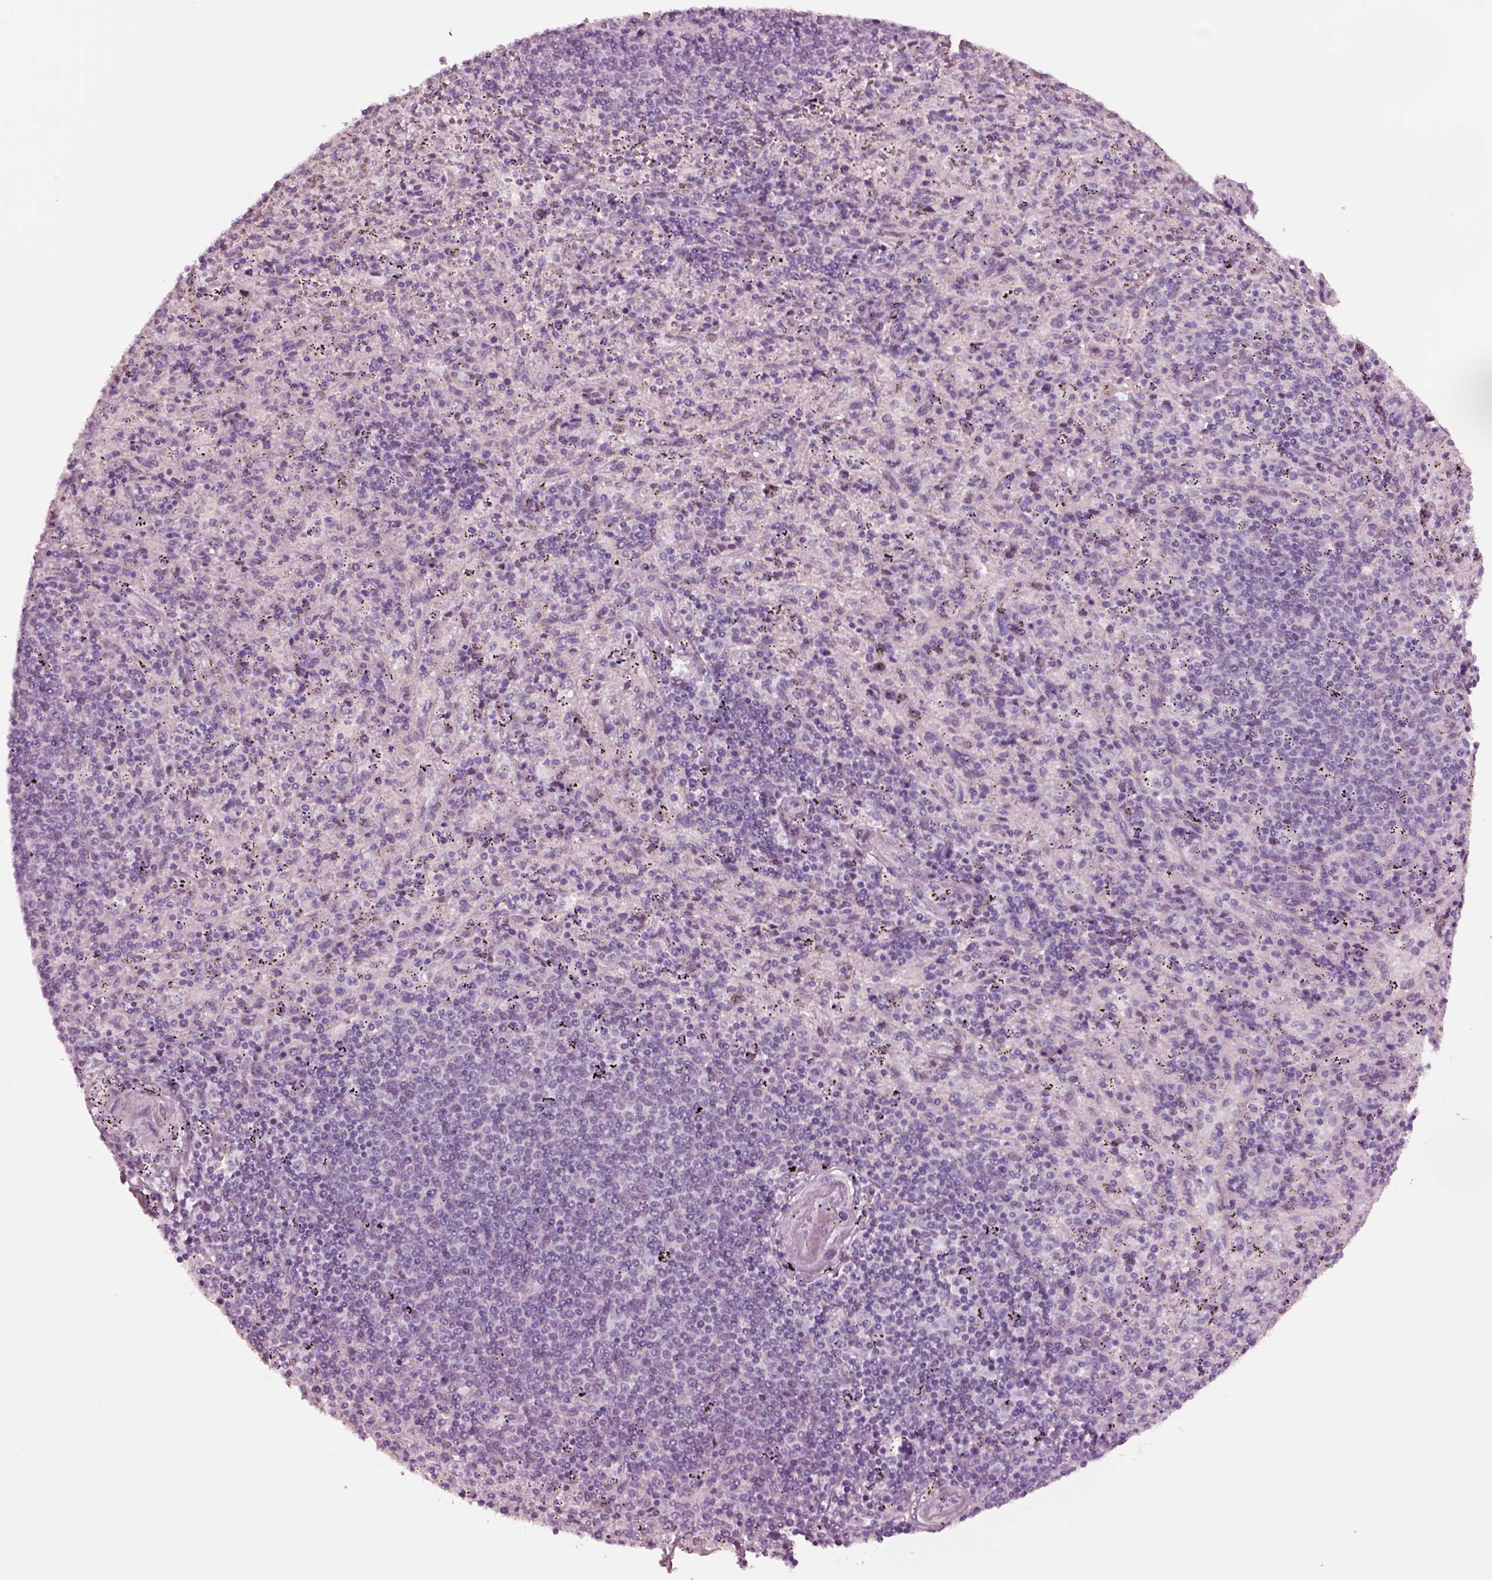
{"staining": {"intensity": "negative", "quantity": "none", "location": "none"}, "tissue": "spleen", "cell_type": "Cells in red pulp", "image_type": "normal", "snomed": [{"axis": "morphology", "description": "Normal tissue, NOS"}, {"axis": "topography", "description": "Spleen"}], "caption": "Protein analysis of normal spleen reveals no significant staining in cells in red pulp. Nuclei are stained in blue.", "gene": "NMRK2", "patient": {"sex": "male", "age": 57}}